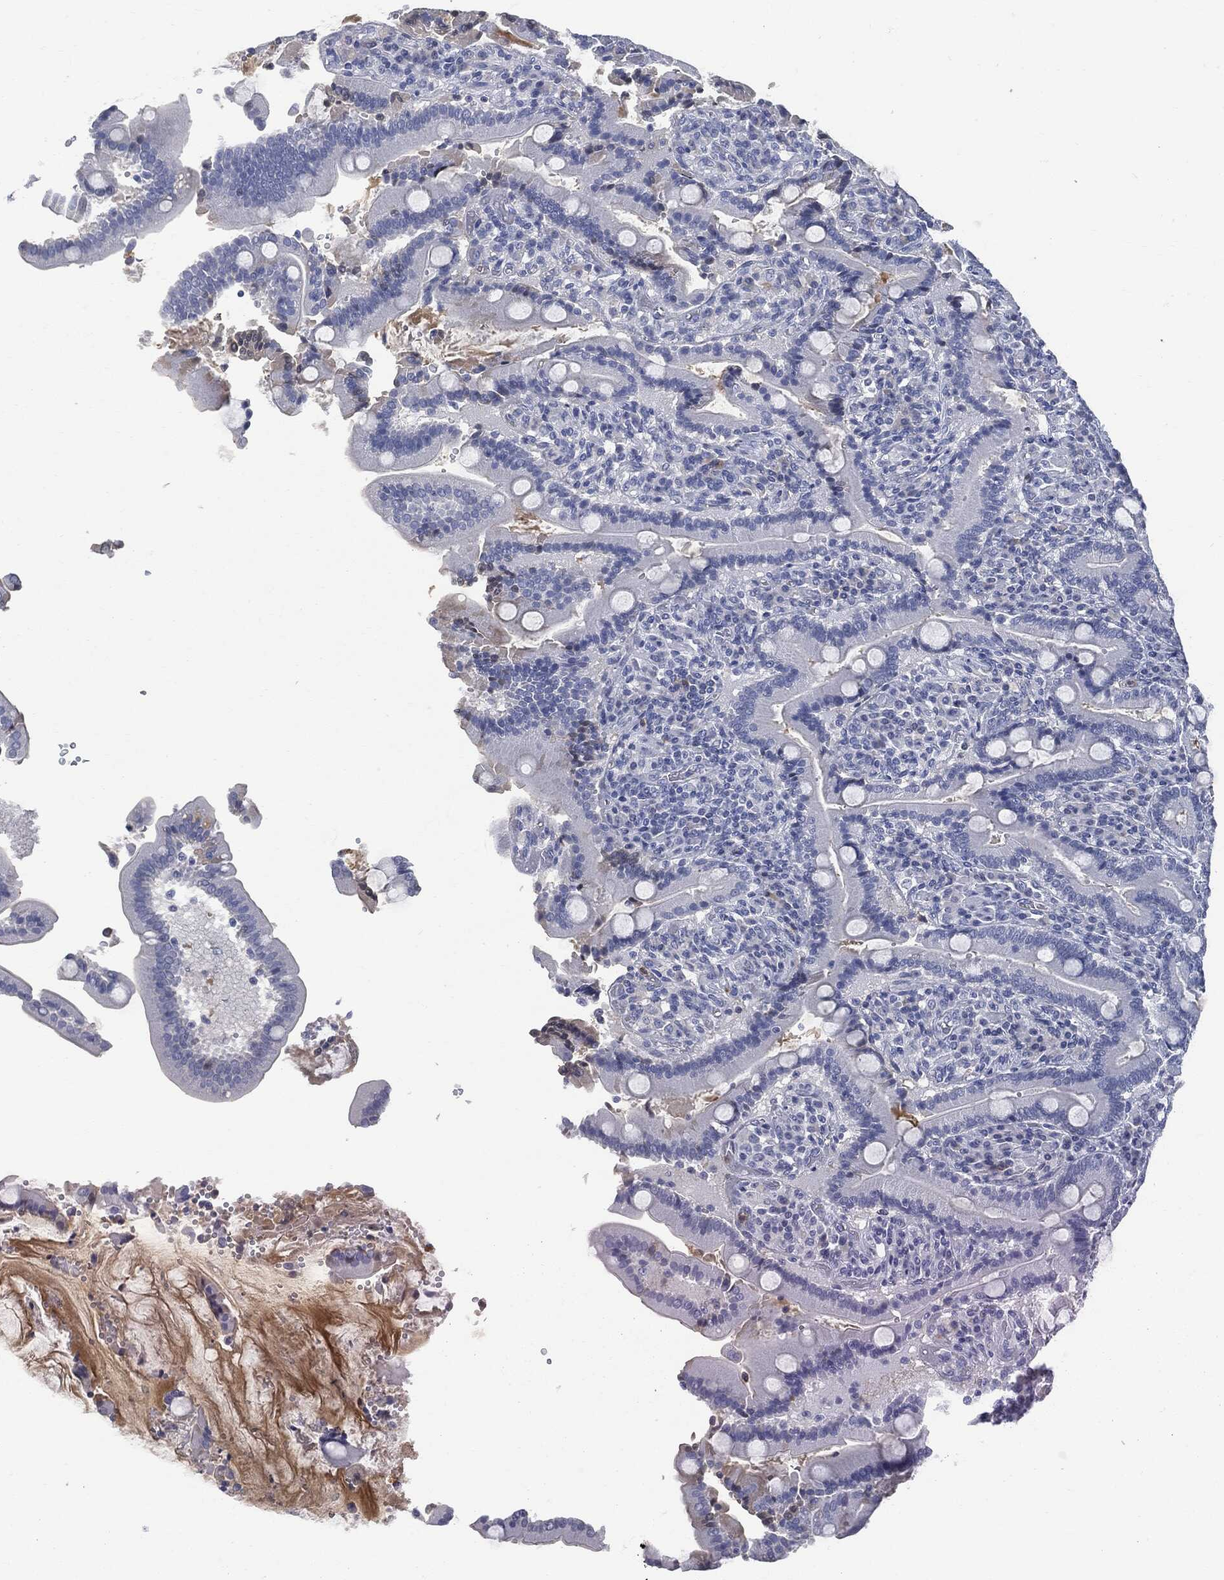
{"staining": {"intensity": "negative", "quantity": "none", "location": "none"}, "tissue": "duodenum", "cell_type": "Glandular cells", "image_type": "normal", "snomed": [{"axis": "morphology", "description": "Normal tissue, NOS"}, {"axis": "topography", "description": "Duodenum"}], "caption": "Protein analysis of normal duodenum exhibits no significant staining in glandular cells. Brightfield microscopy of IHC stained with DAB (3,3'-diaminobenzidine) (brown) and hematoxylin (blue), captured at high magnification.", "gene": "BTK", "patient": {"sex": "female", "age": 62}}